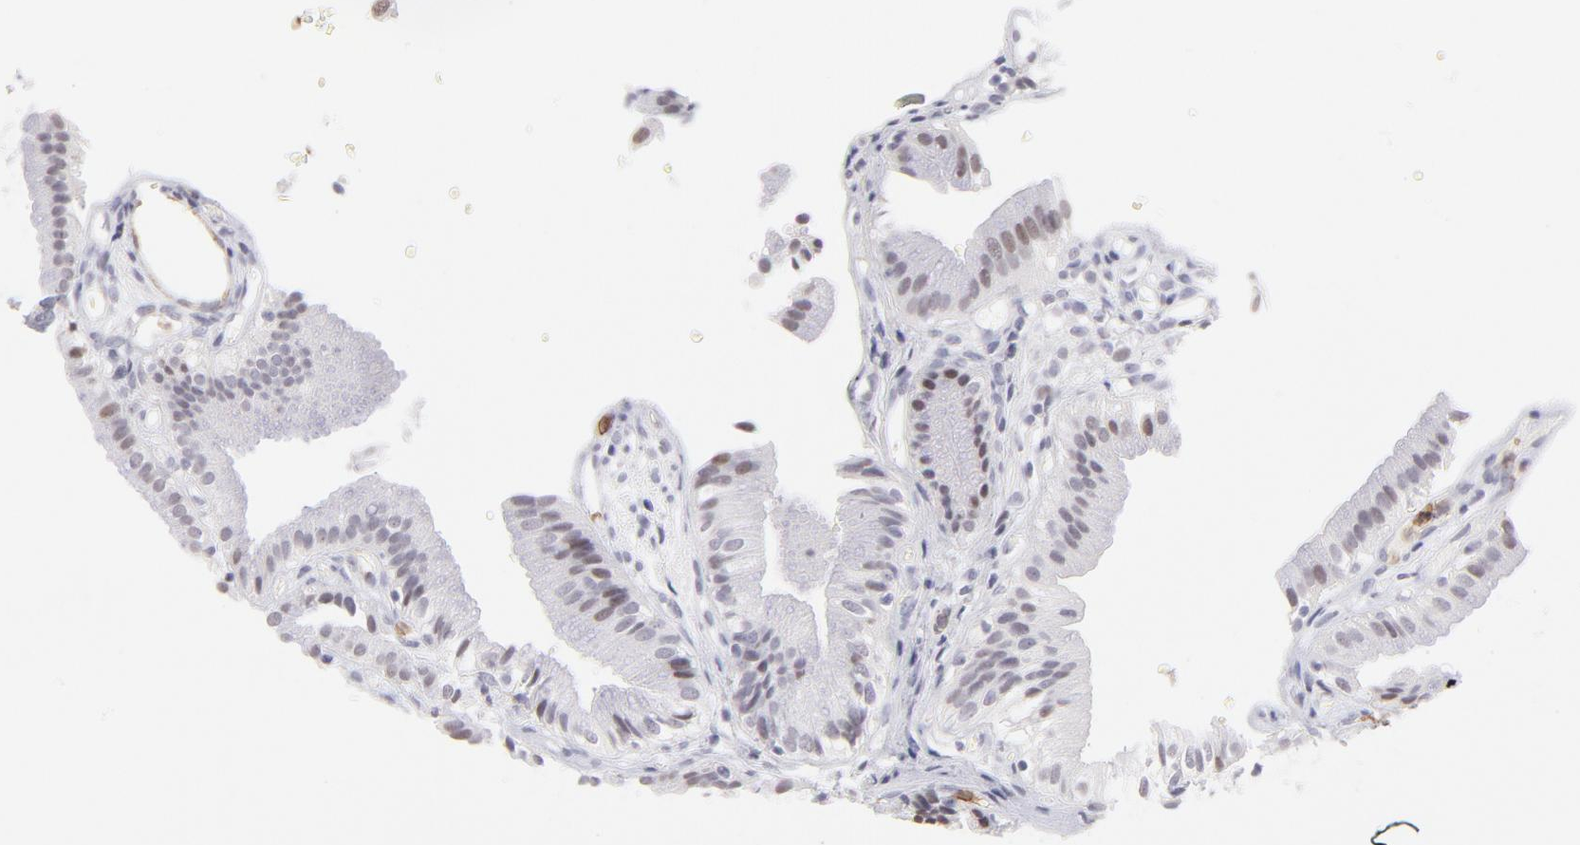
{"staining": {"intensity": "weak", "quantity": "<25%", "location": "nuclear"}, "tissue": "gallbladder", "cell_type": "Glandular cells", "image_type": "normal", "snomed": [{"axis": "morphology", "description": "Normal tissue, NOS"}, {"axis": "topography", "description": "Gallbladder"}], "caption": "High power microscopy micrograph of an IHC histopathology image of normal gallbladder, revealing no significant positivity in glandular cells.", "gene": "LTB4R", "patient": {"sex": "male", "age": 65}}